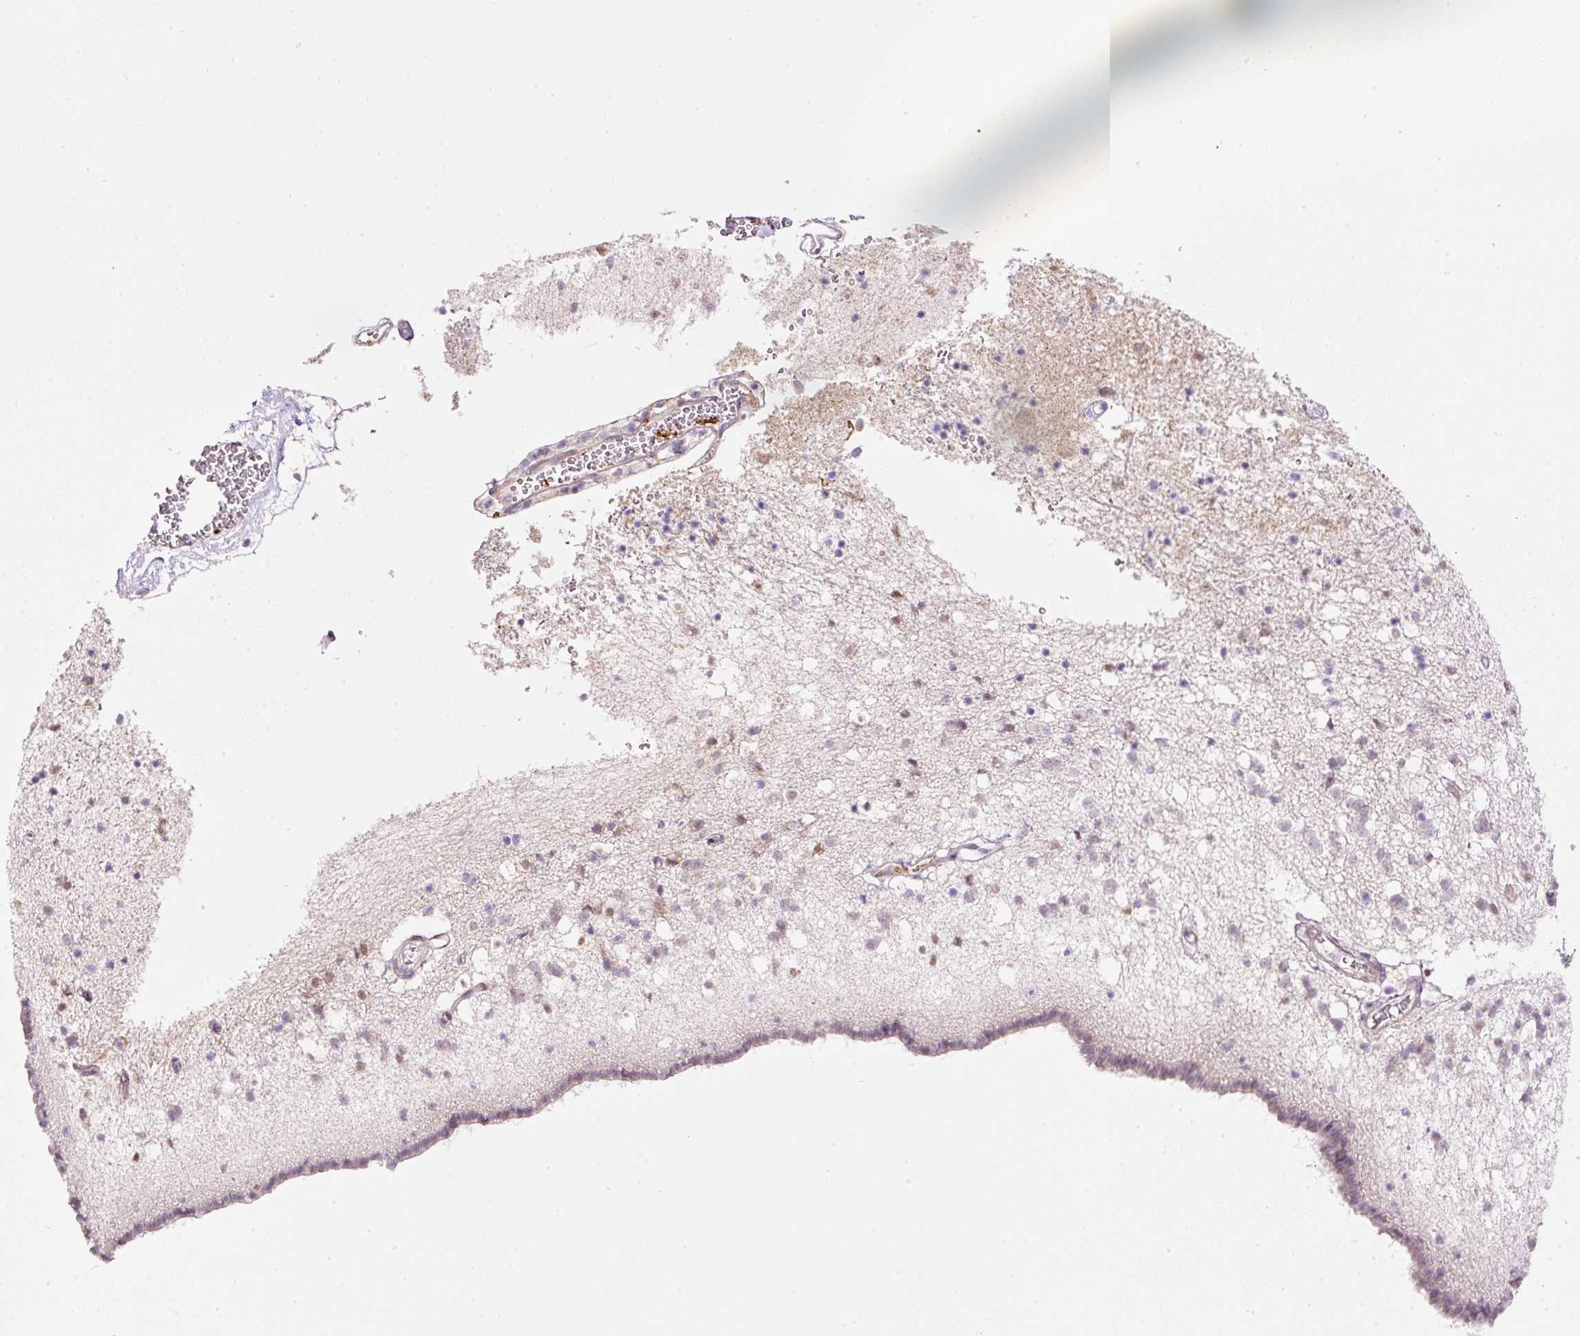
{"staining": {"intensity": "weak", "quantity": "25%-75%", "location": "cytoplasmic/membranous"}, "tissue": "caudate", "cell_type": "Glial cells", "image_type": "normal", "snomed": [{"axis": "morphology", "description": "Normal tissue, NOS"}, {"axis": "topography", "description": "Lateral ventricle wall"}], "caption": "An image of caudate stained for a protein reveals weak cytoplasmic/membranous brown staining in glial cells. (DAB = brown stain, brightfield microscopy at high magnification).", "gene": "KPNA5", "patient": {"sex": "male", "age": 58}}